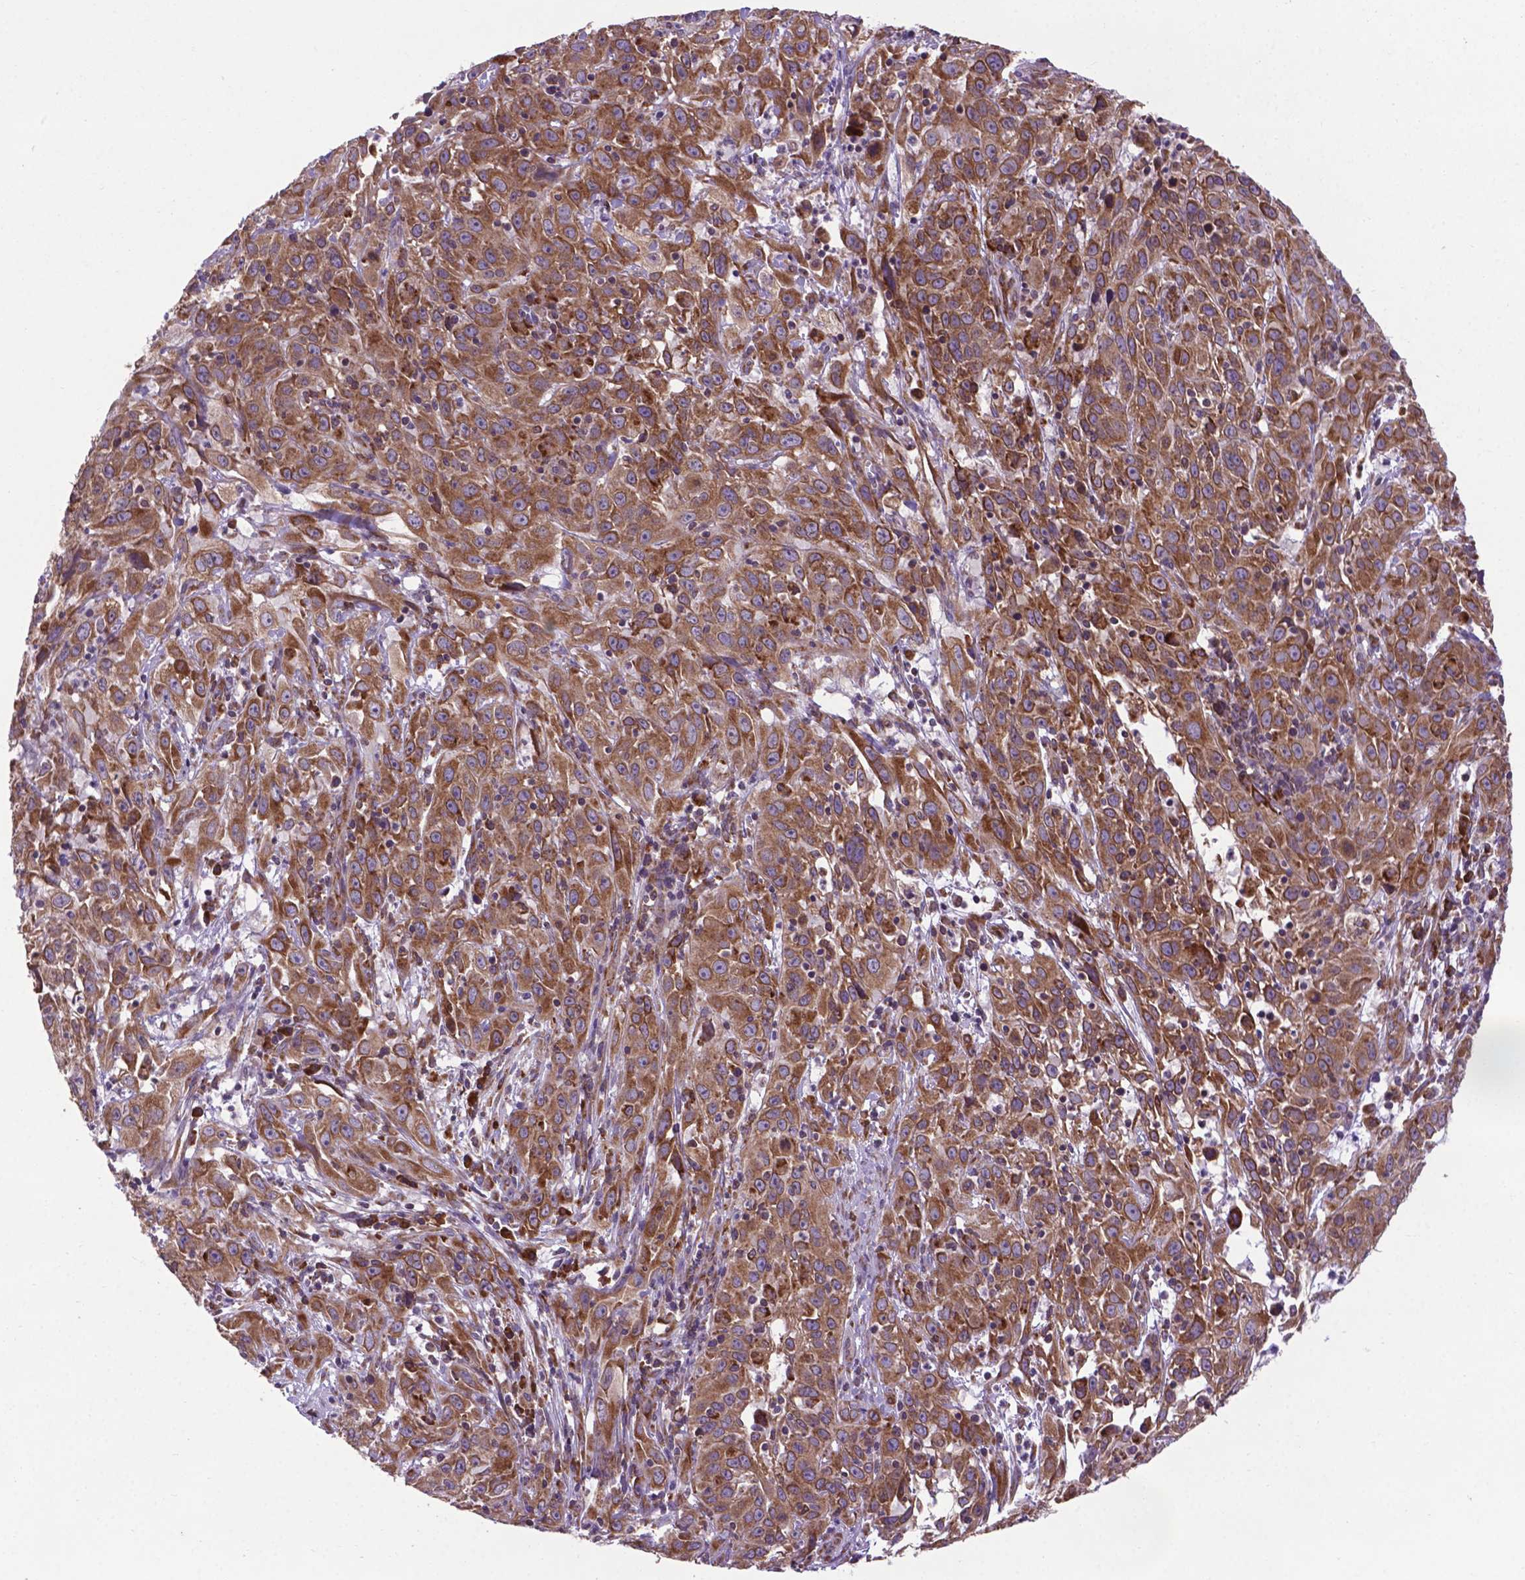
{"staining": {"intensity": "moderate", "quantity": ">75%", "location": "cytoplasmic/membranous"}, "tissue": "cervical cancer", "cell_type": "Tumor cells", "image_type": "cancer", "snomed": [{"axis": "morphology", "description": "Squamous cell carcinoma, NOS"}, {"axis": "topography", "description": "Cervix"}], "caption": "IHC of squamous cell carcinoma (cervical) reveals medium levels of moderate cytoplasmic/membranous positivity in approximately >75% of tumor cells.", "gene": "WDR83OS", "patient": {"sex": "female", "age": 32}}